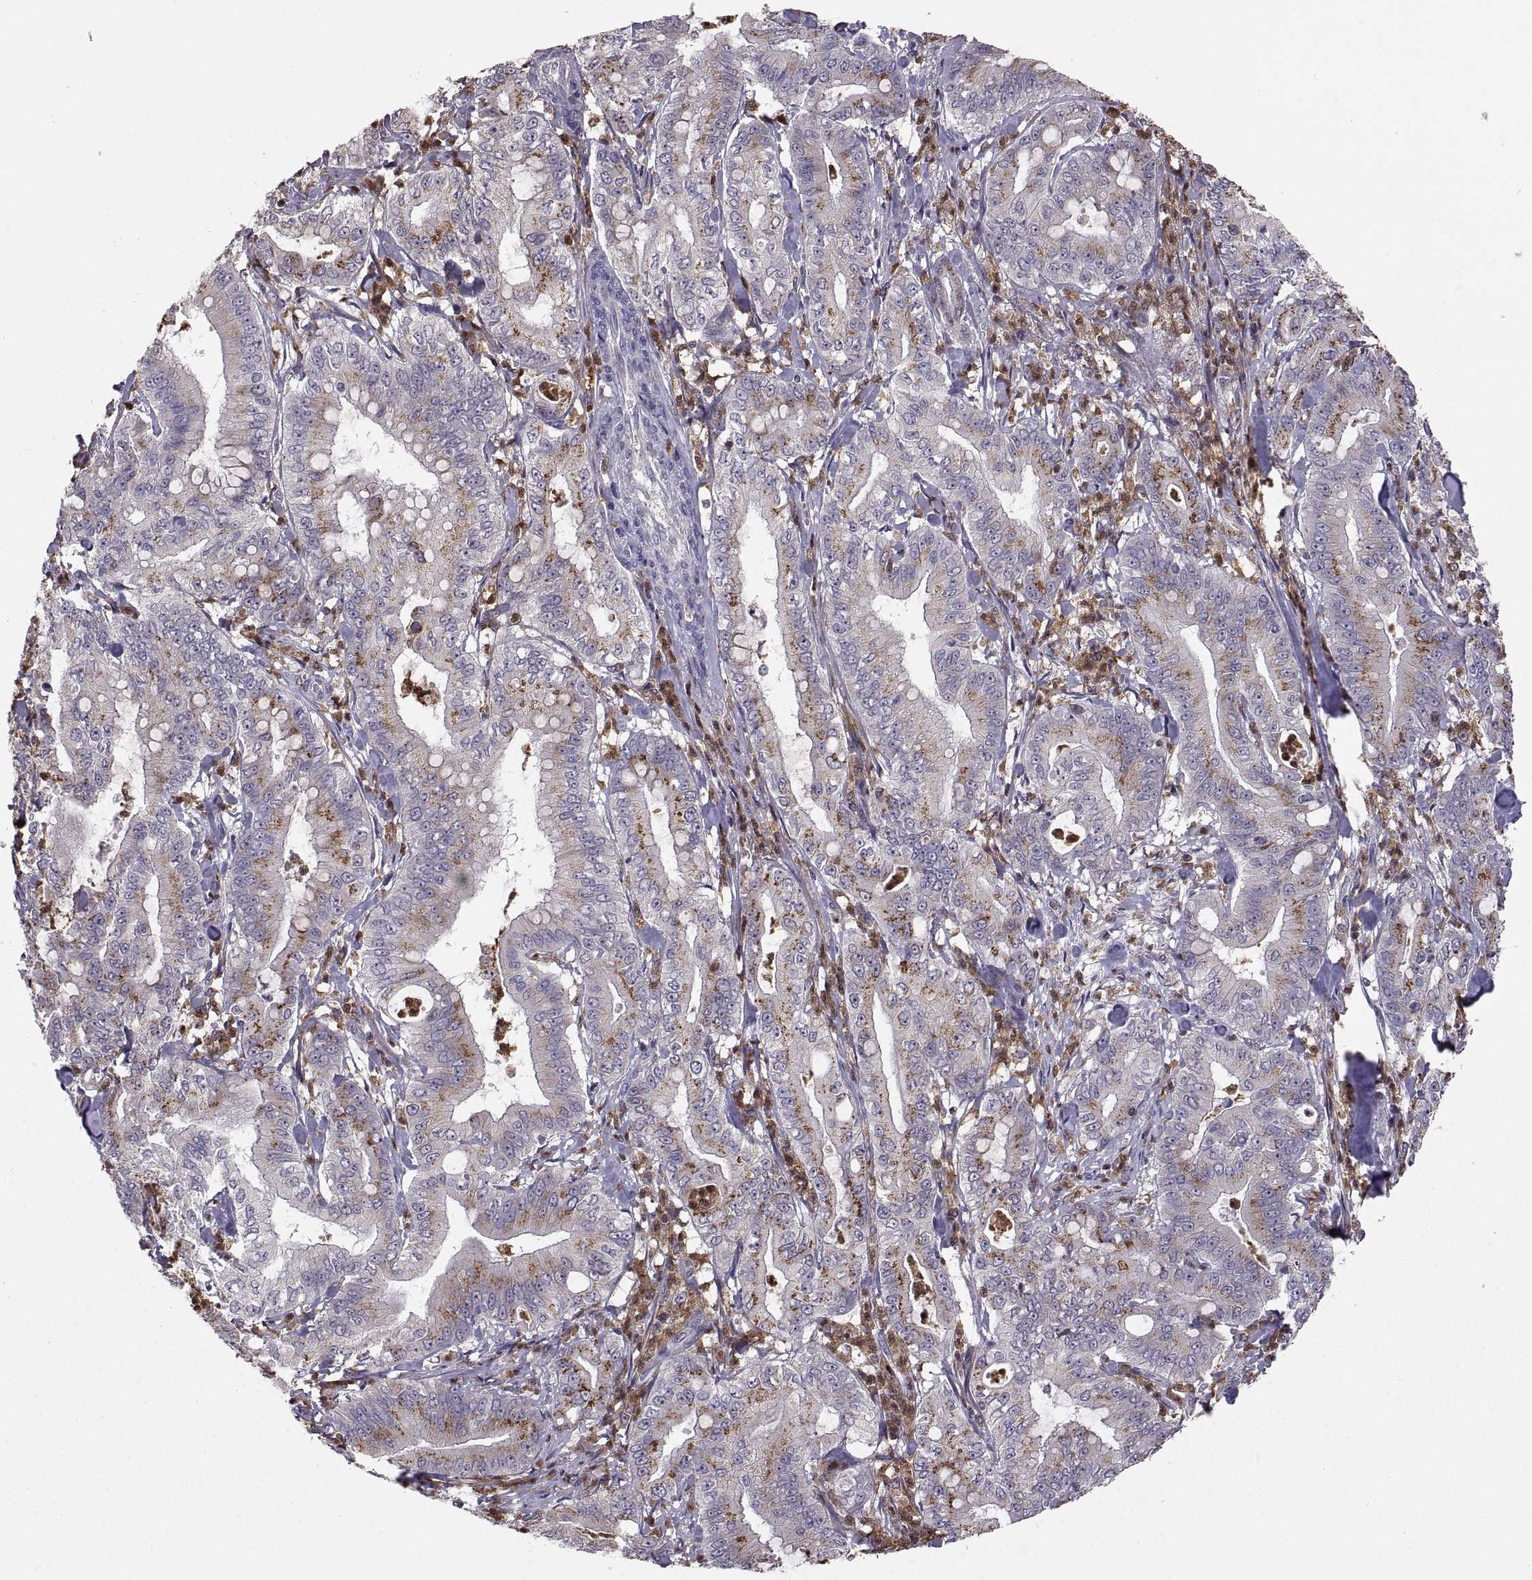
{"staining": {"intensity": "moderate", "quantity": ">75%", "location": "cytoplasmic/membranous"}, "tissue": "pancreatic cancer", "cell_type": "Tumor cells", "image_type": "cancer", "snomed": [{"axis": "morphology", "description": "Adenocarcinoma, NOS"}, {"axis": "topography", "description": "Pancreas"}], "caption": "This is an image of immunohistochemistry (IHC) staining of adenocarcinoma (pancreatic), which shows moderate positivity in the cytoplasmic/membranous of tumor cells.", "gene": "ACAP1", "patient": {"sex": "male", "age": 71}}